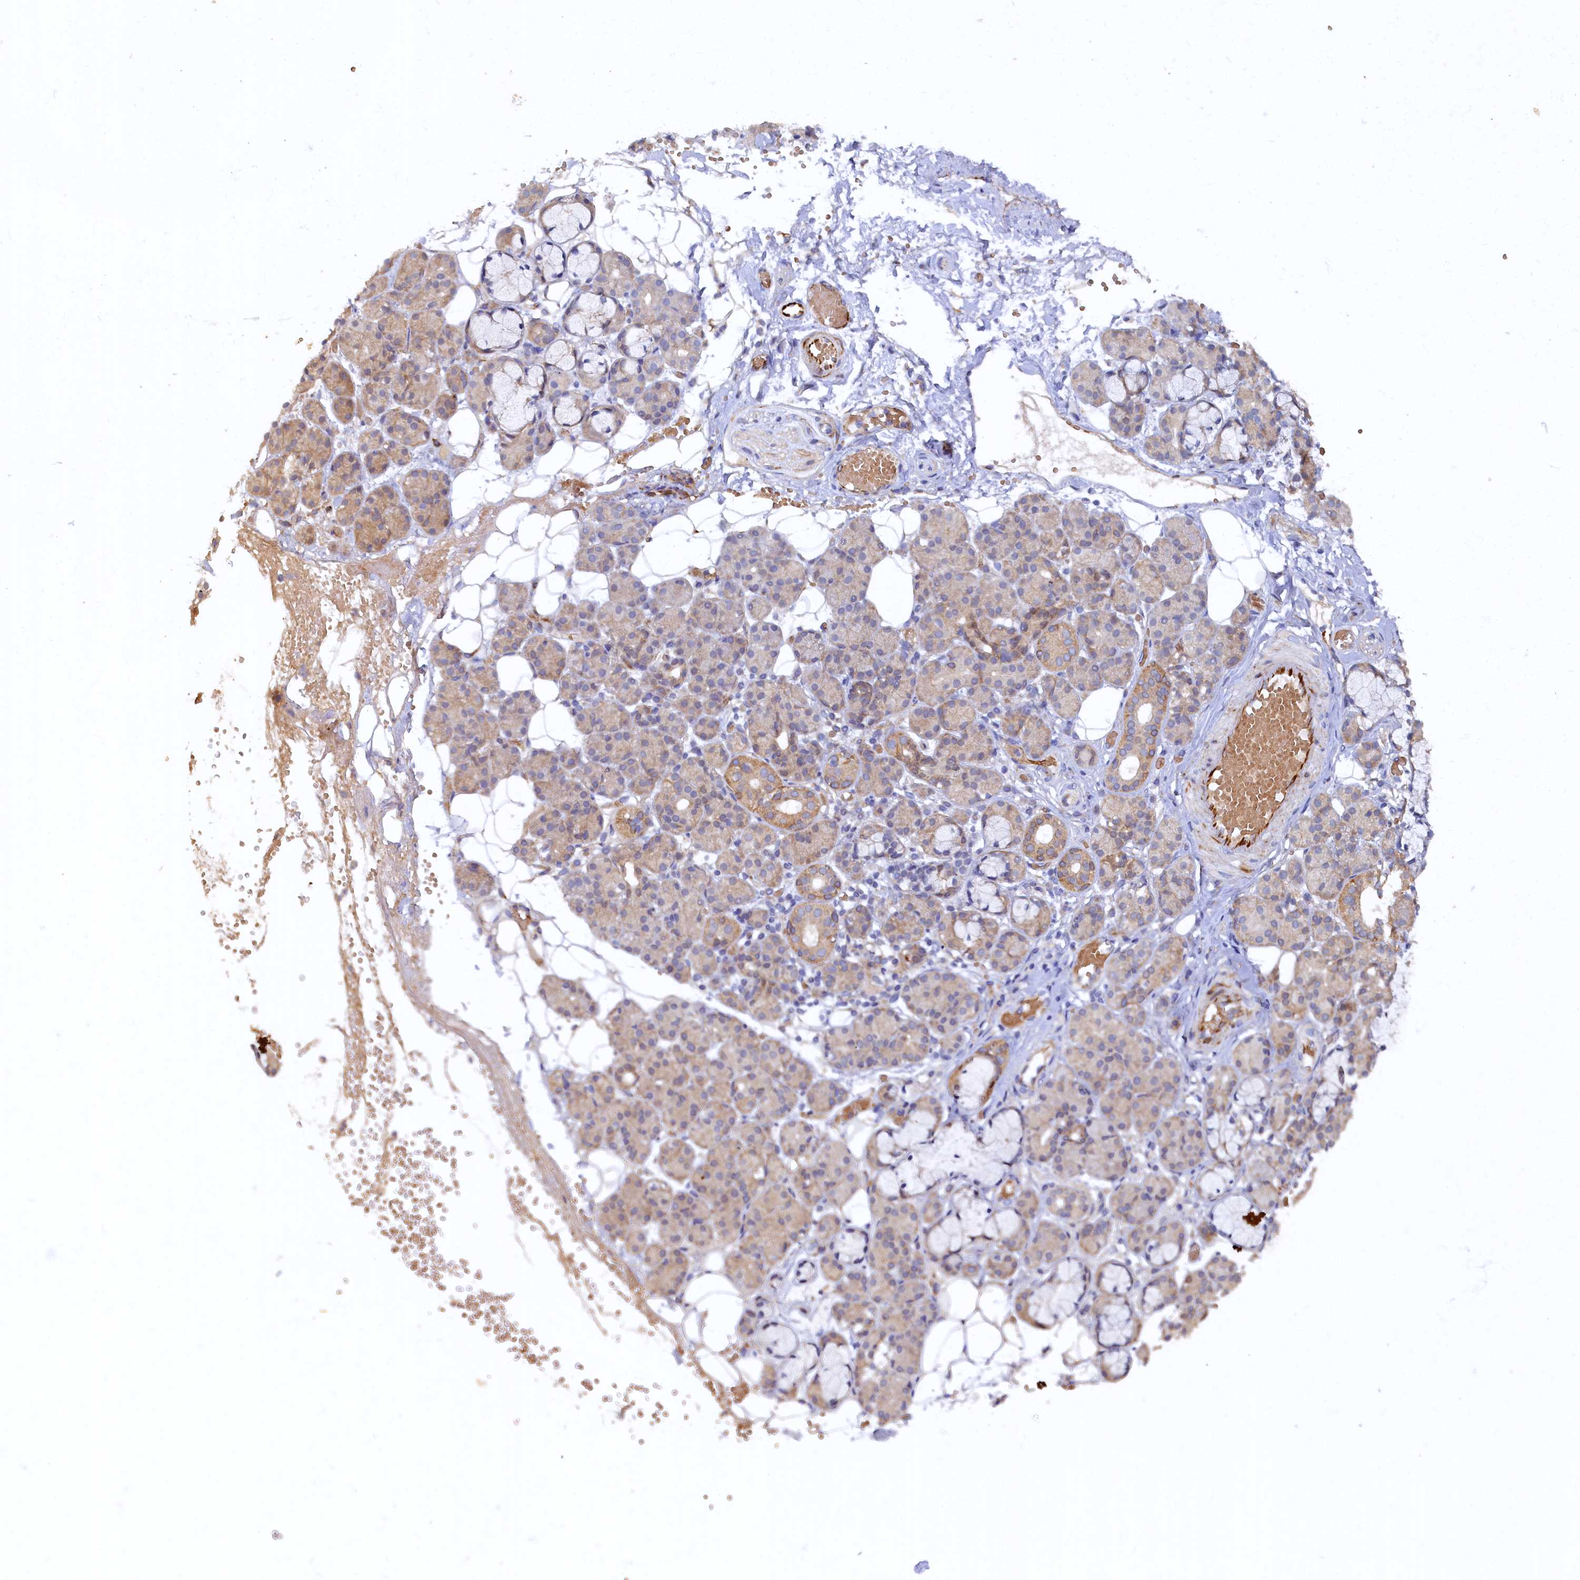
{"staining": {"intensity": "moderate", "quantity": "<25%", "location": "cytoplasmic/membranous"}, "tissue": "salivary gland", "cell_type": "Glandular cells", "image_type": "normal", "snomed": [{"axis": "morphology", "description": "Normal tissue, NOS"}, {"axis": "topography", "description": "Salivary gland"}], "caption": "This is an image of immunohistochemistry (IHC) staining of unremarkable salivary gland, which shows moderate staining in the cytoplasmic/membranous of glandular cells.", "gene": "ARL11", "patient": {"sex": "male", "age": 63}}